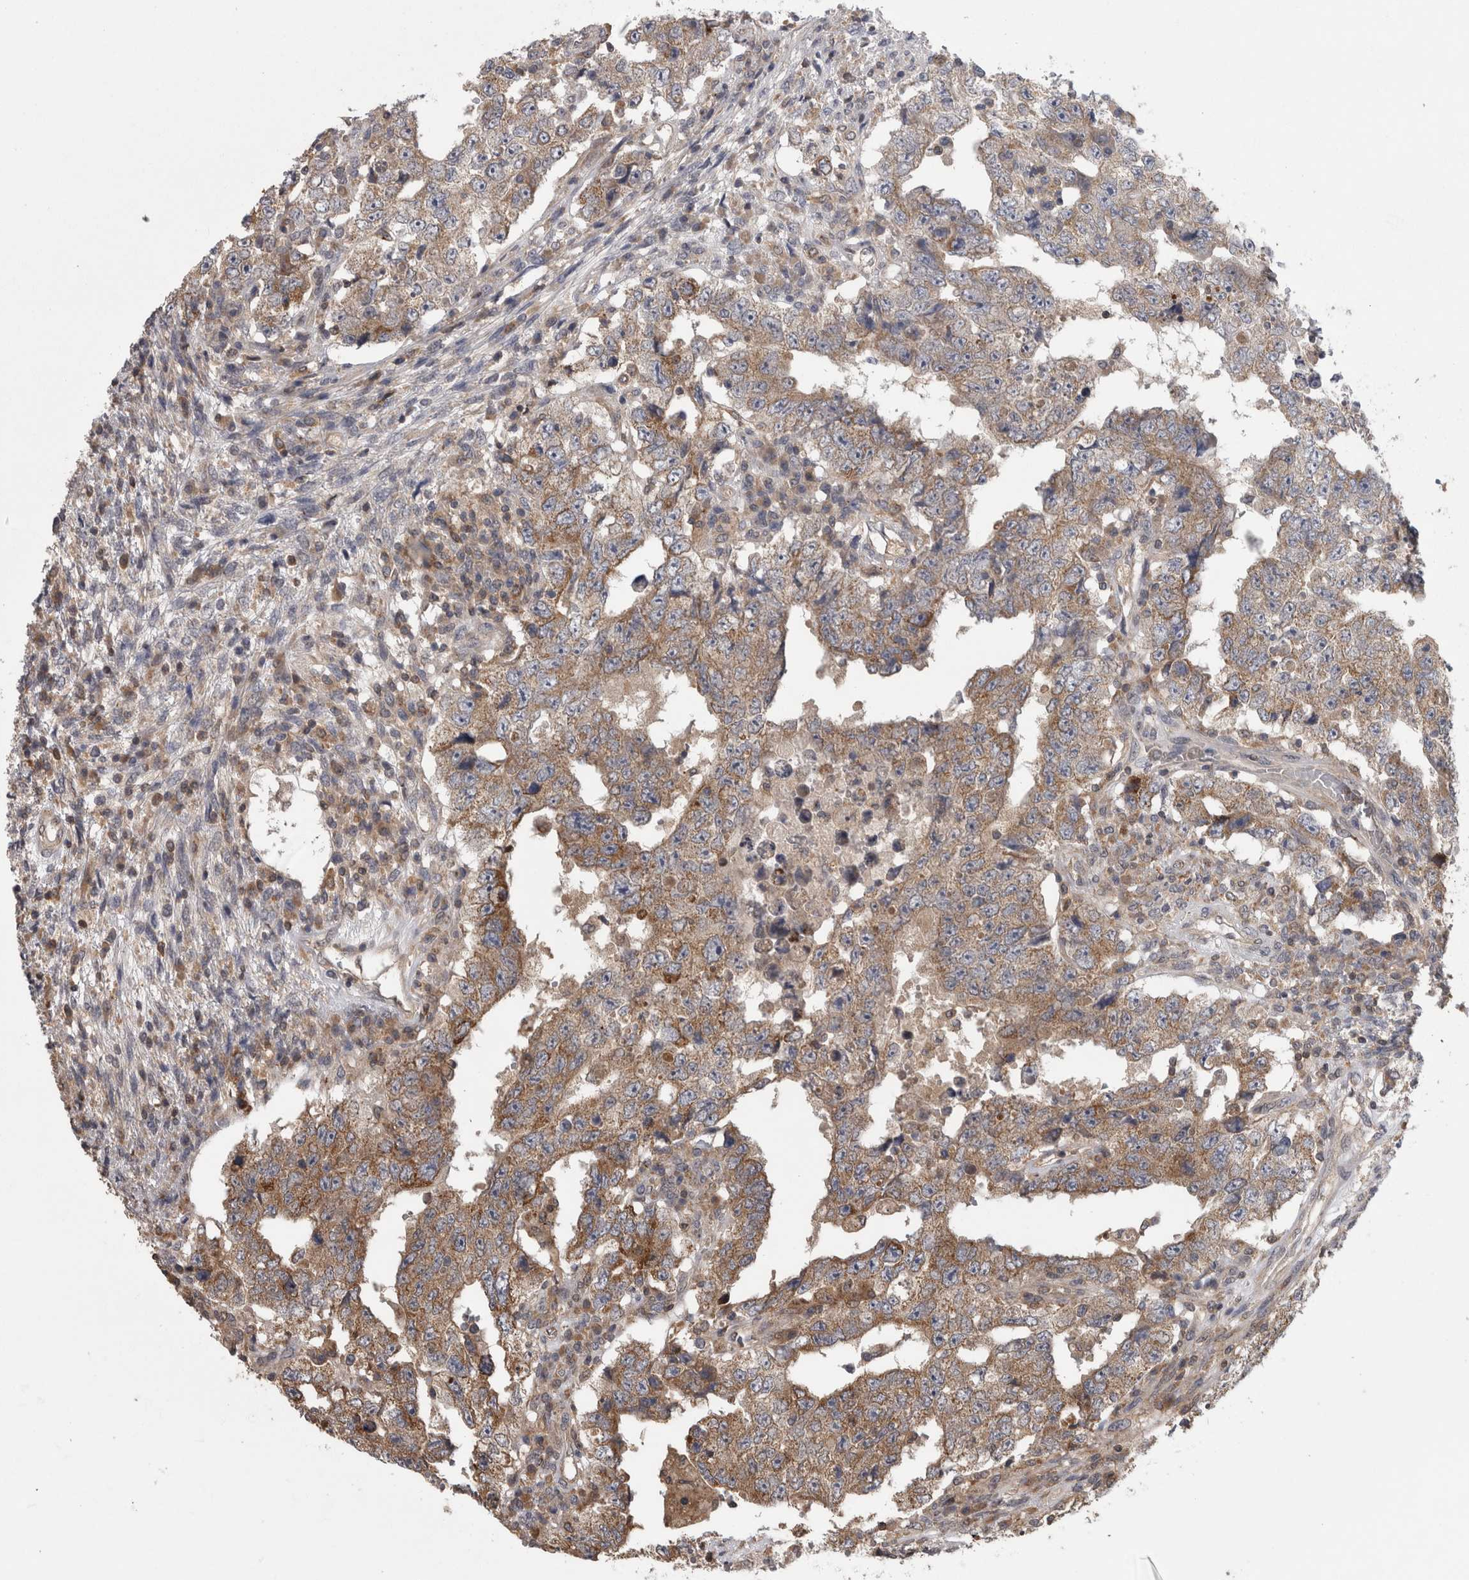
{"staining": {"intensity": "moderate", "quantity": "25%-75%", "location": "cytoplasmic/membranous"}, "tissue": "testis cancer", "cell_type": "Tumor cells", "image_type": "cancer", "snomed": [{"axis": "morphology", "description": "Carcinoma, Embryonal, NOS"}, {"axis": "topography", "description": "Testis"}], "caption": "Brown immunohistochemical staining in human testis cancer exhibits moderate cytoplasmic/membranous positivity in approximately 25%-75% of tumor cells.", "gene": "APRT", "patient": {"sex": "male", "age": 26}}